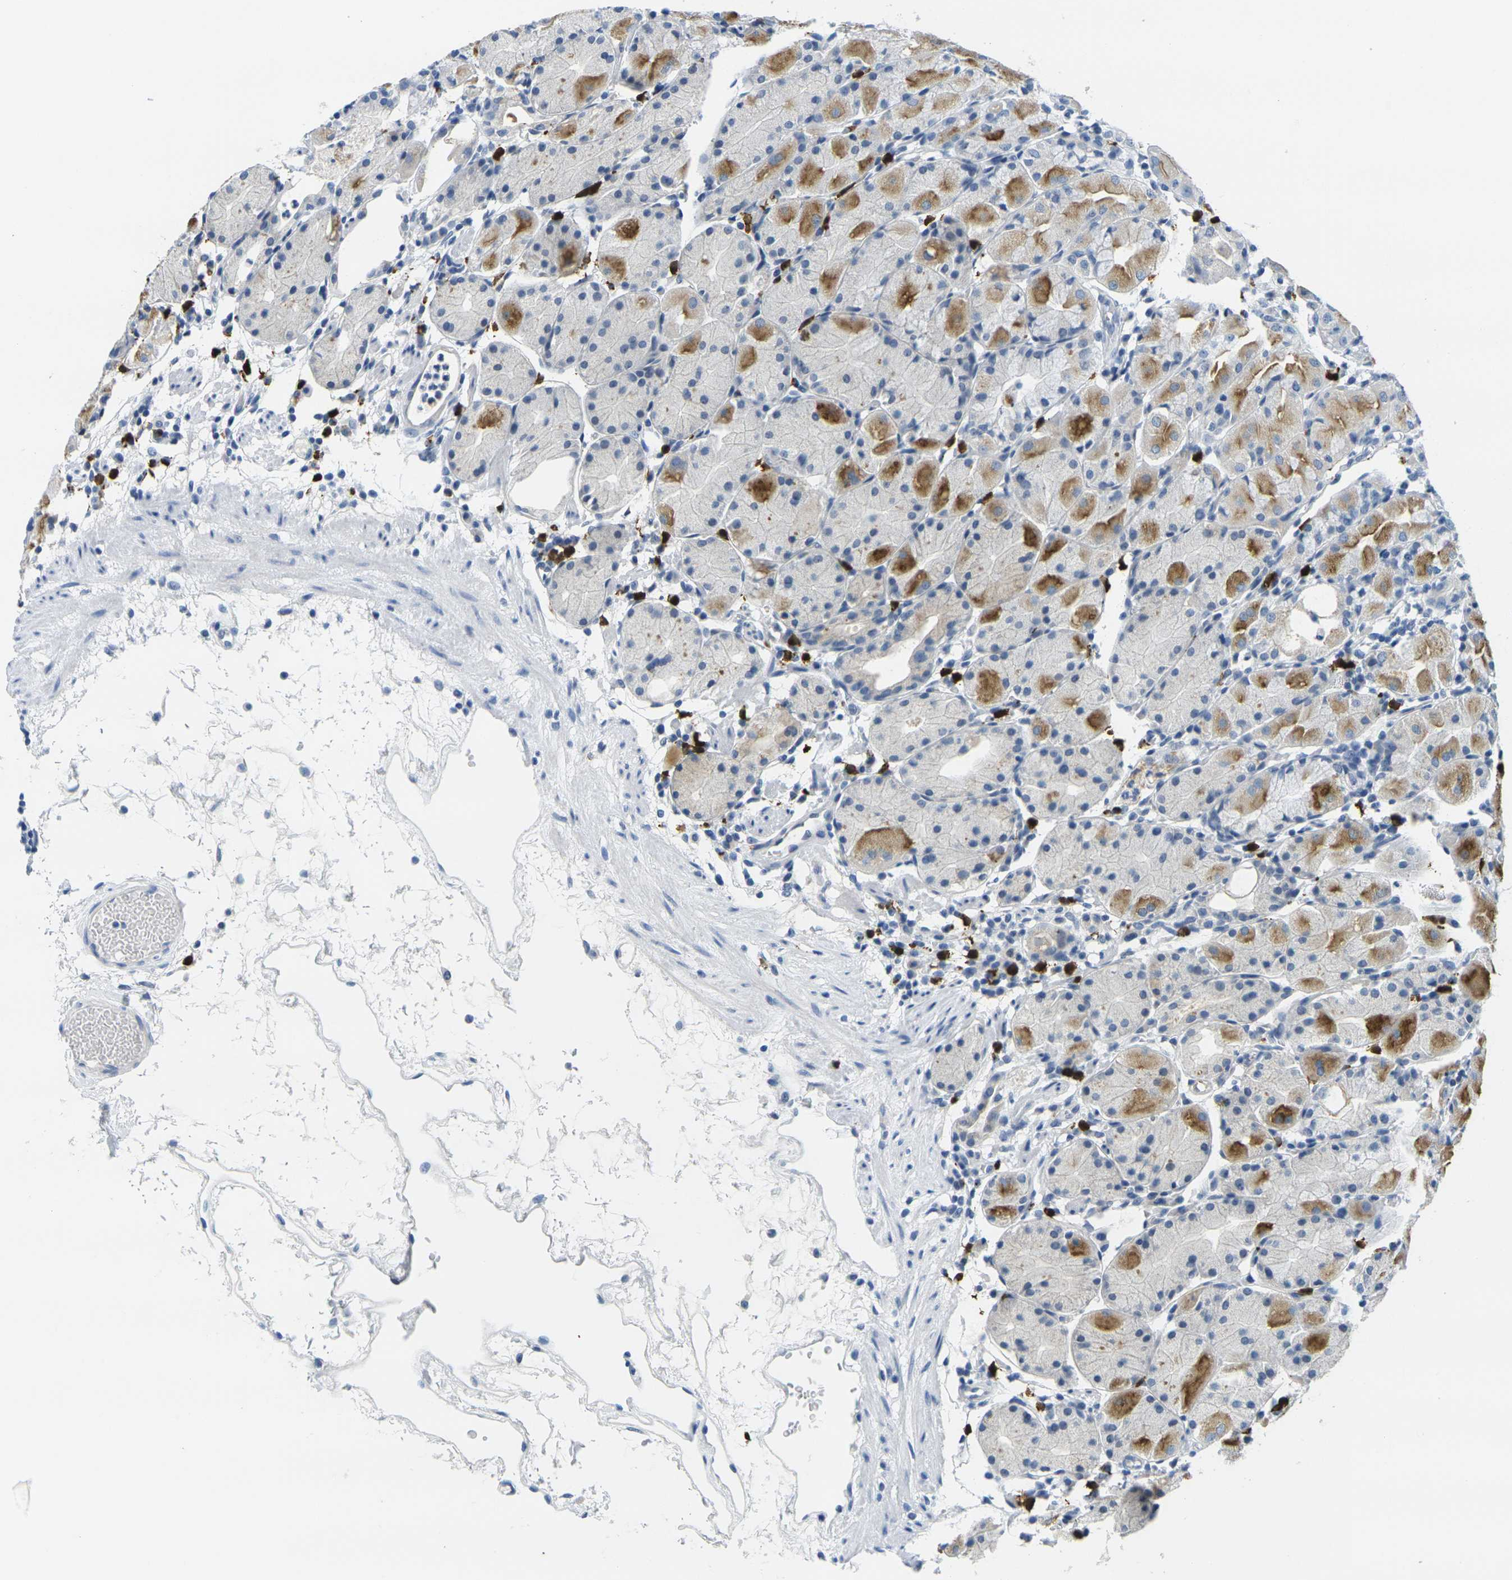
{"staining": {"intensity": "strong", "quantity": "25%-75%", "location": "cytoplasmic/membranous"}, "tissue": "stomach", "cell_type": "Glandular cells", "image_type": "normal", "snomed": [{"axis": "morphology", "description": "Normal tissue, NOS"}, {"axis": "topography", "description": "Stomach"}, {"axis": "topography", "description": "Stomach, lower"}], "caption": "Stomach stained with DAB IHC shows high levels of strong cytoplasmic/membranous expression in about 25%-75% of glandular cells.", "gene": "GPR15", "patient": {"sex": "female", "age": 75}}